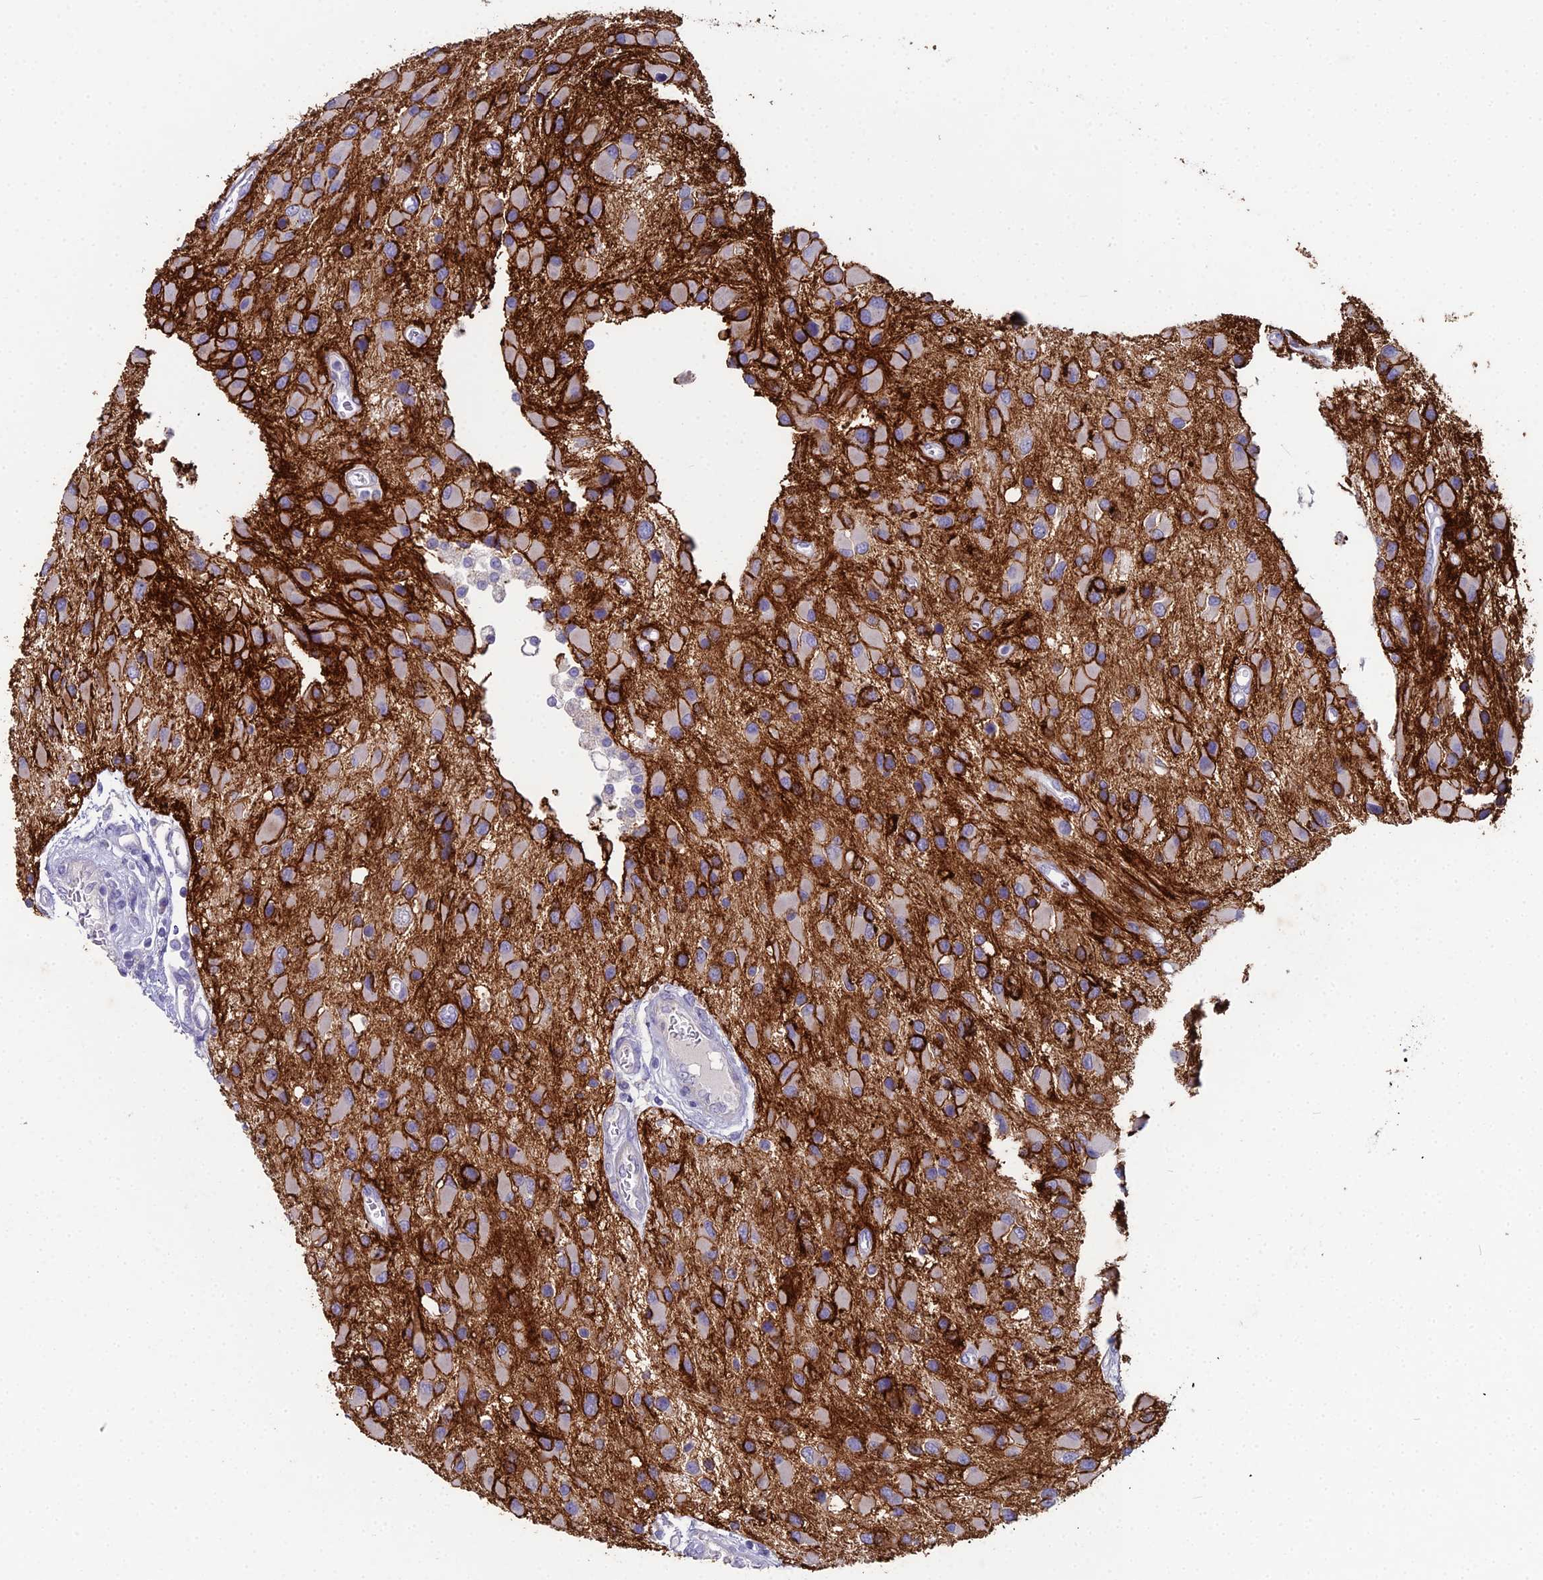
{"staining": {"intensity": "negative", "quantity": "none", "location": "none"}, "tissue": "glioma", "cell_type": "Tumor cells", "image_type": "cancer", "snomed": [{"axis": "morphology", "description": "Glioma, malignant, High grade"}, {"axis": "topography", "description": "Brain"}], "caption": "DAB (3,3'-diaminobenzidine) immunohistochemical staining of human glioma demonstrates no significant positivity in tumor cells. (IHC, brightfield microscopy, high magnification).", "gene": "NCAM1", "patient": {"sex": "male", "age": 53}}